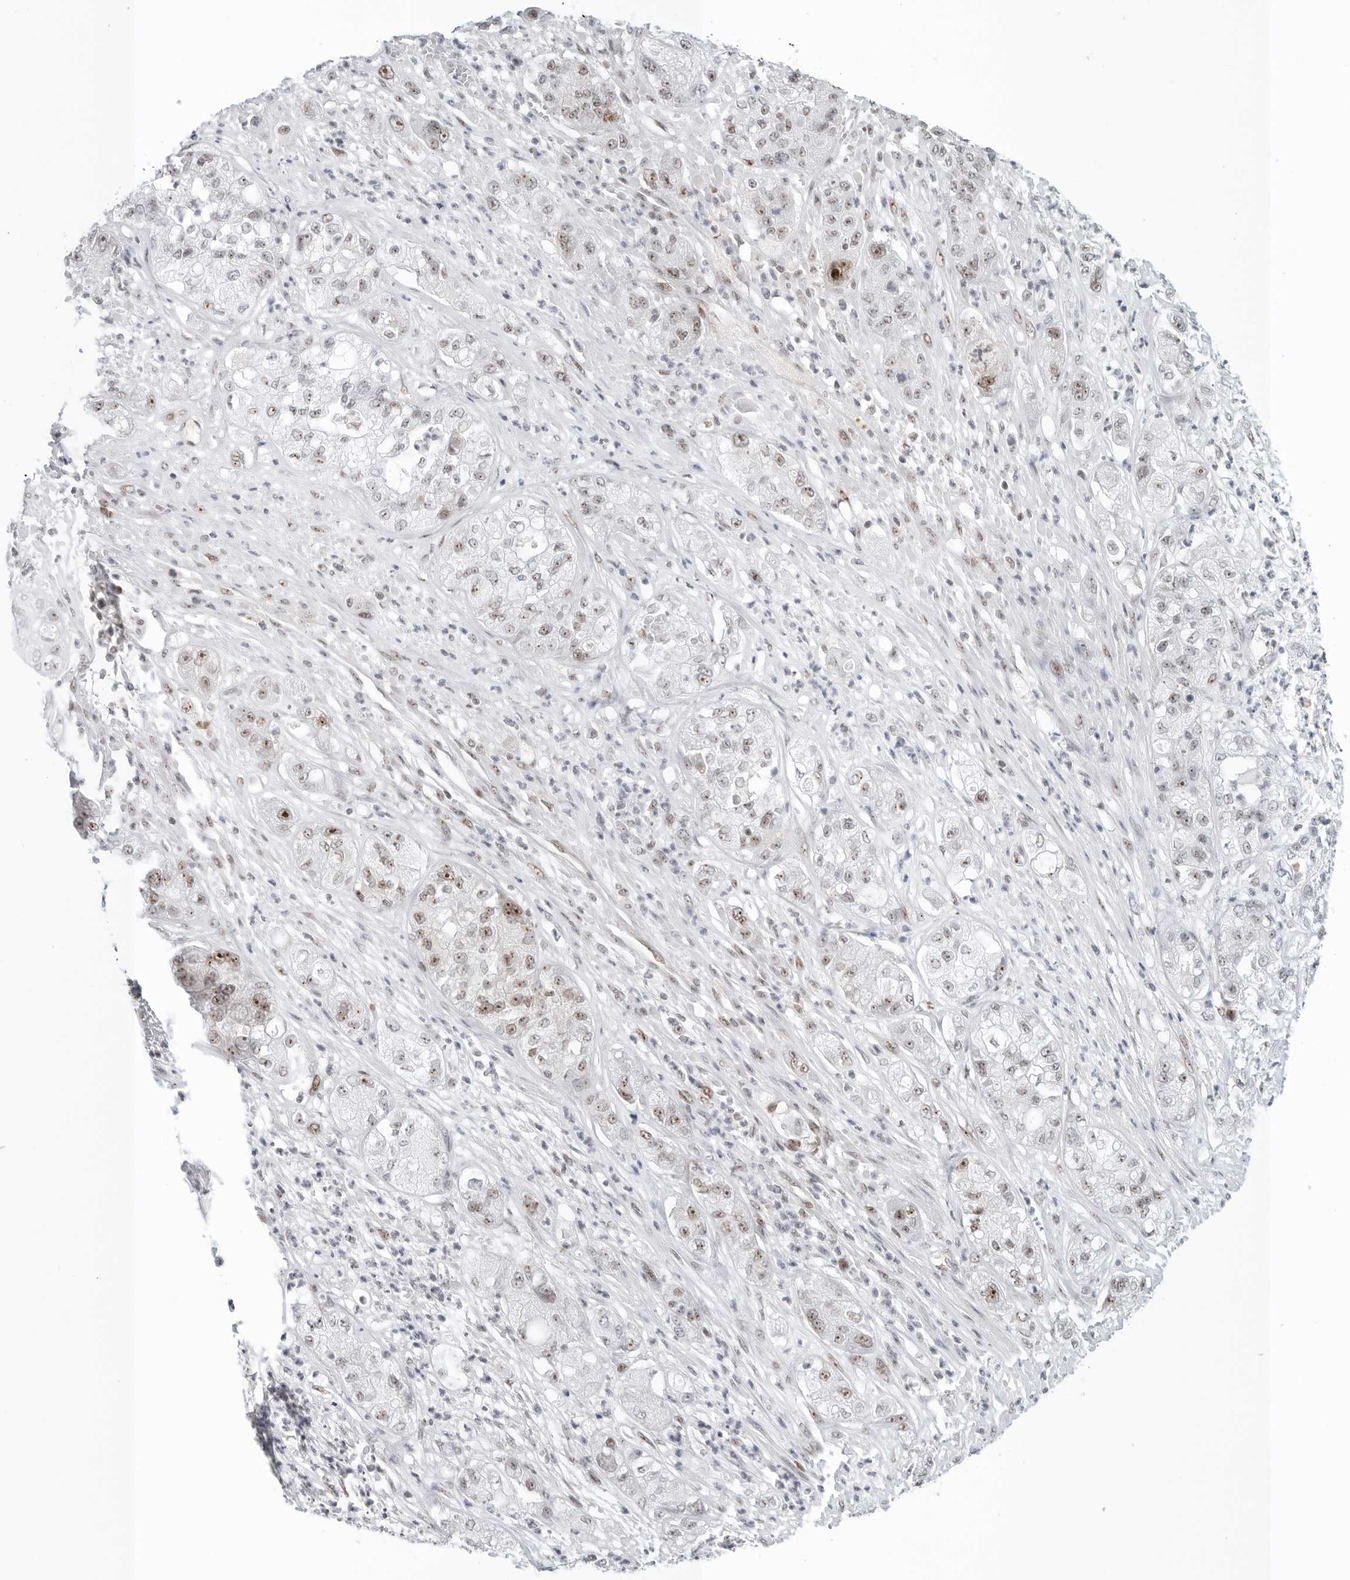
{"staining": {"intensity": "moderate", "quantity": "<25%", "location": "nuclear"}, "tissue": "pancreatic cancer", "cell_type": "Tumor cells", "image_type": "cancer", "snomed": [{"axis": "morphology", "description": "Adenocarcinoma, NOS"}, {"axis": "topography", "description": "Pancreas"}], "caption": "Adenocarcinoma (pancreatic) stained for a protein exhibits moderate nuclear positivity in tumor cells. (DAB IHC with brightfield microscopy, high magnification).", "gene": "WRAP53", "patient": {"sex": "female", "age": 78}}